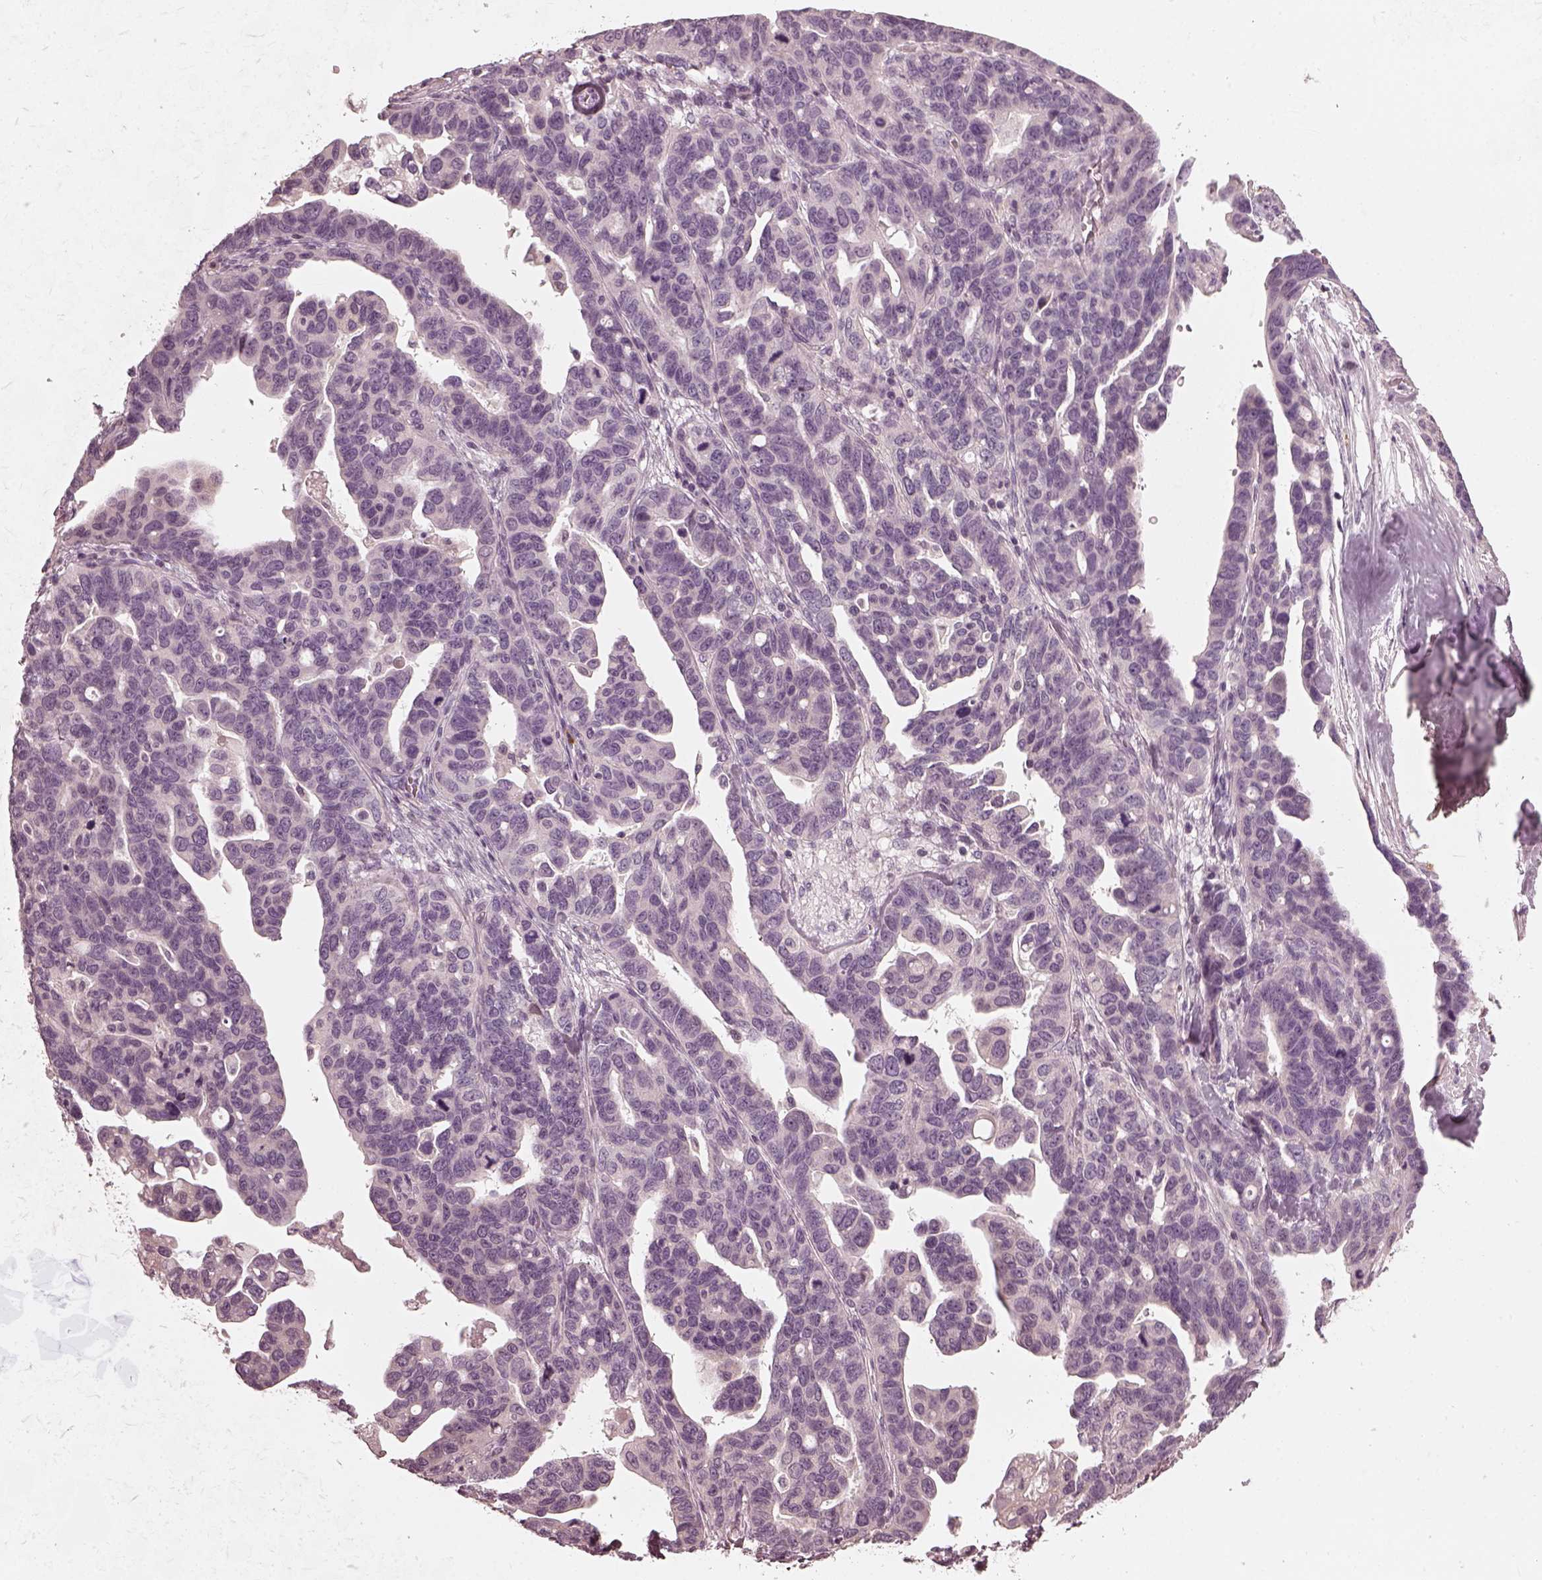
{"staining": {"intensity": "negative", "quantity": "none", "location": "none"}, "tissue": "ovarian cancer", "cell_type": "Tumor cells", "image_type": "cancer", "snomed": [{"axis": "morphology", "description": "Cystadenocarcinoma, serous, NOS"}, {"axis": "topography", "description": "Ovary"}], "caption": "High magnification brightfield microscopy of ovarian serous cystadenocarcinoma stained with DAB (3,3'-diaminobenzidine) (brown) and counterstained with hematoxylin (blue): tumor cells show no significant staining. (Brightfield microscopy of DAB (3,3'-diaminobenzidine) immunohistochemistry (IHC) at high magnification).", "gene": "CHIT1", "patient": {"sex": "female", "age": 69}}